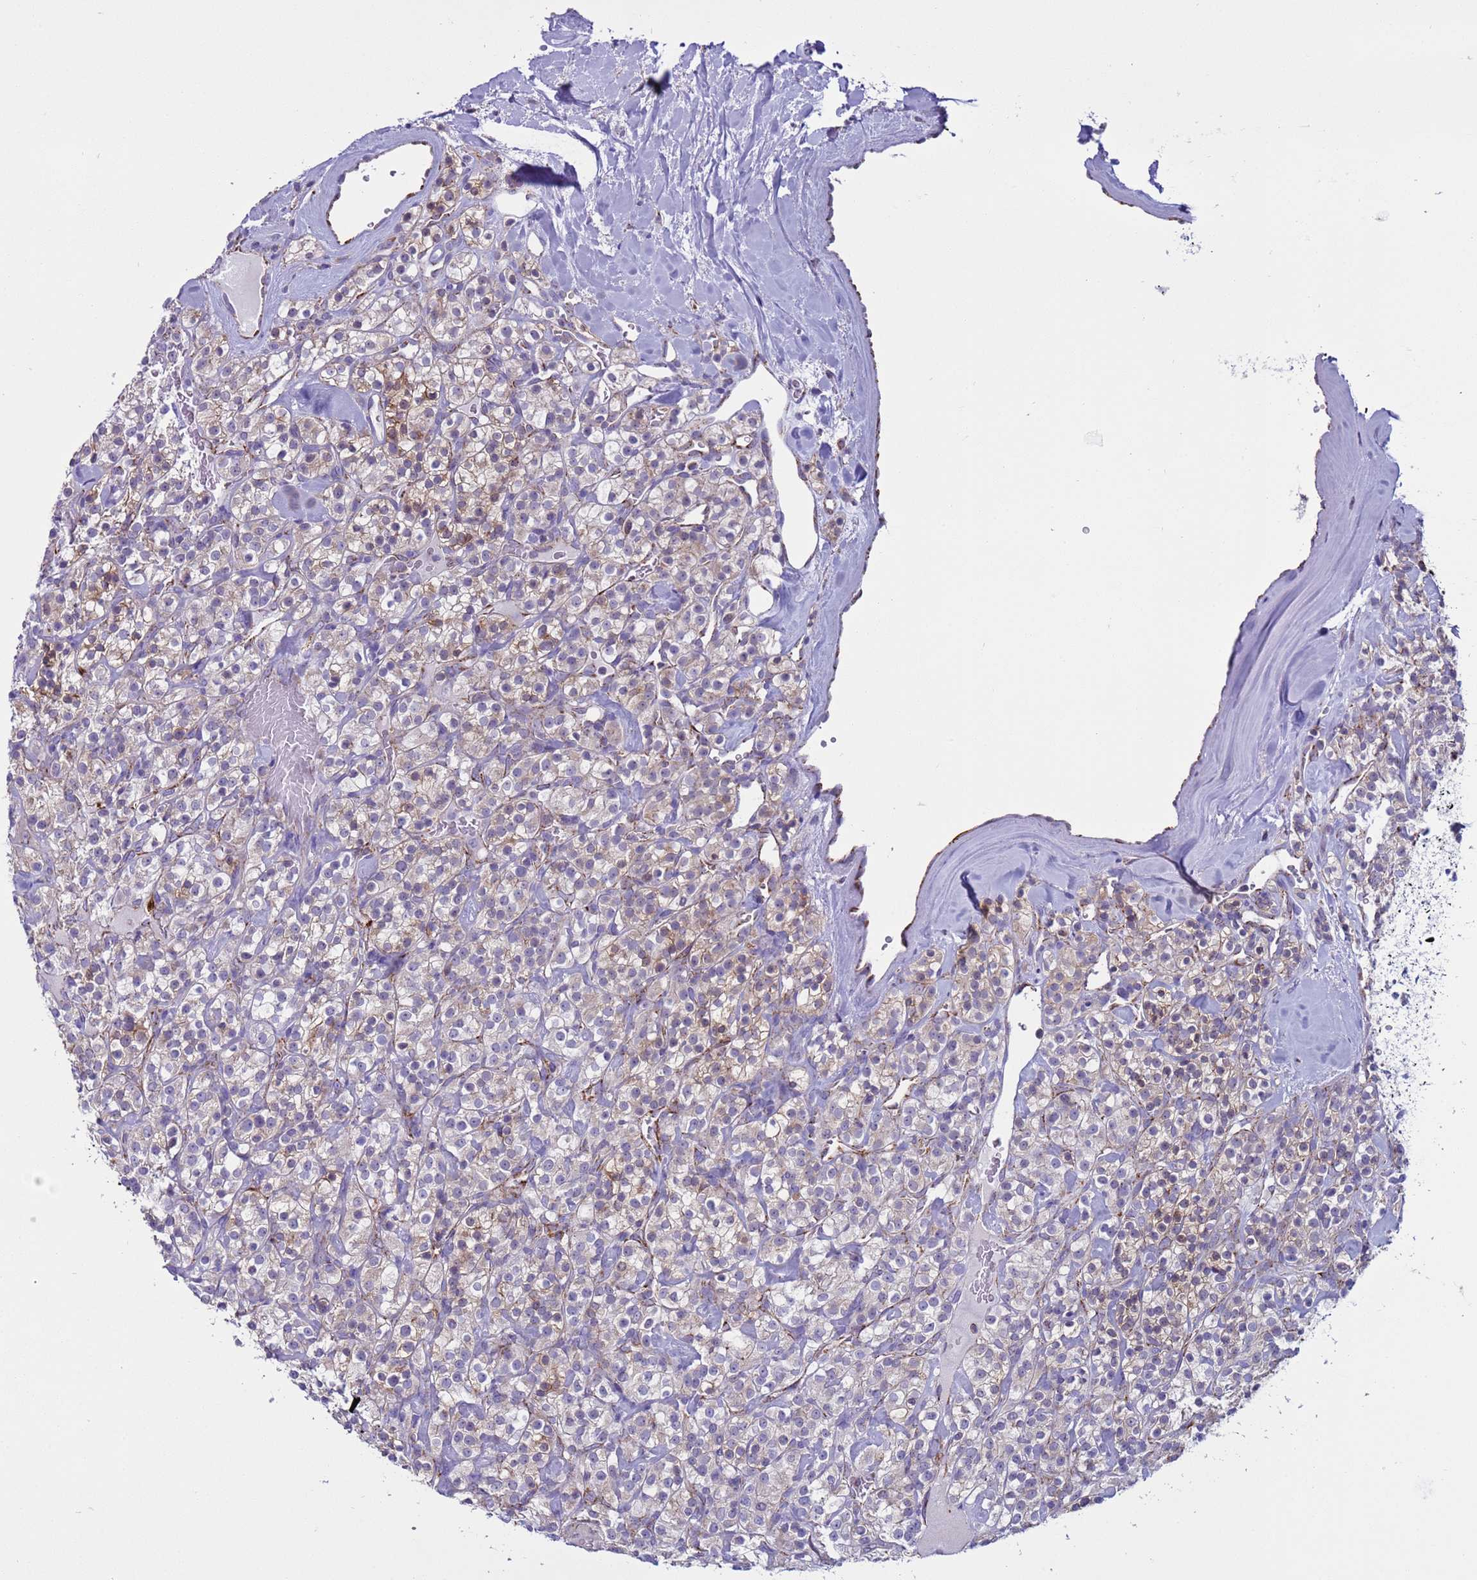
{"staining": {"intensity": "weak", "quantity": "25%-75%", "location": "cytoplasmic/membranous"}, "tissue": "renal cancer", "cell_type": "Tumor cells", "image_type": "cancer", "snomed": [{"axis": "morphology", "description": "Adenocarcinoma, NOS"}, {"axis": "topography", "description": "Kidney"}], "caption": "Renal adenocarcinoma stained with a protein marker displays weak staining in tumor cells.", "gene": "NCALD", "patient": {"sex": "male", "age": 77}}